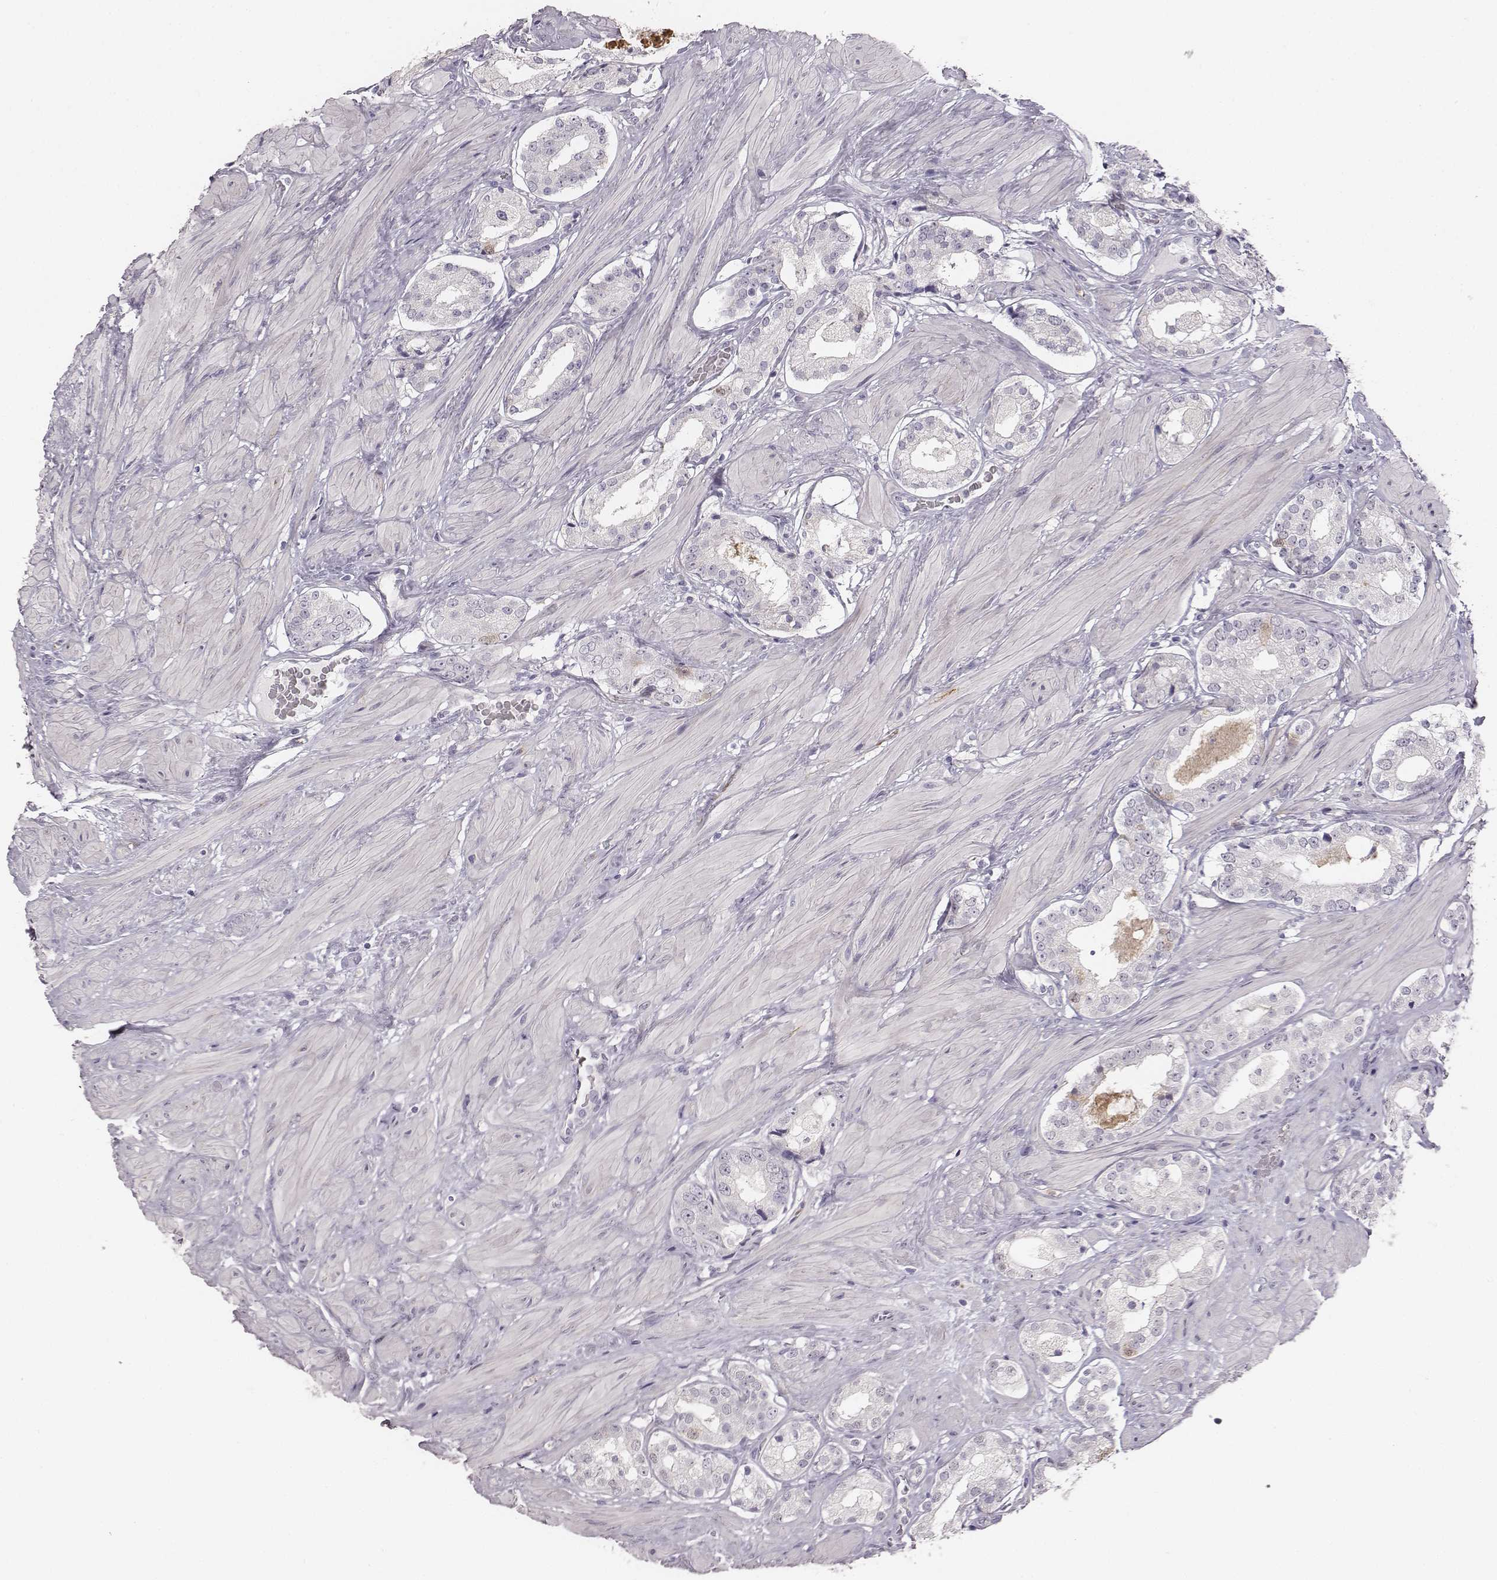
{"staining": {"intensity": "negative", "quantity": "none", "location": "none"}, "tissue": "prostate cancer", "cell_type": "Tumor cells", "image_type": "cancer", "snomed": [{"axis": "morphology", "description": "Adenocarcinoma, Low grade"}, {"axis": "topography", "description": "Prostate"}], "caption": "Immunohistochemical staining of prostate cancer displays no significant staining in tumor cells.", "gene": "PBK", "patient": {"sex": "male", "age": 60}}